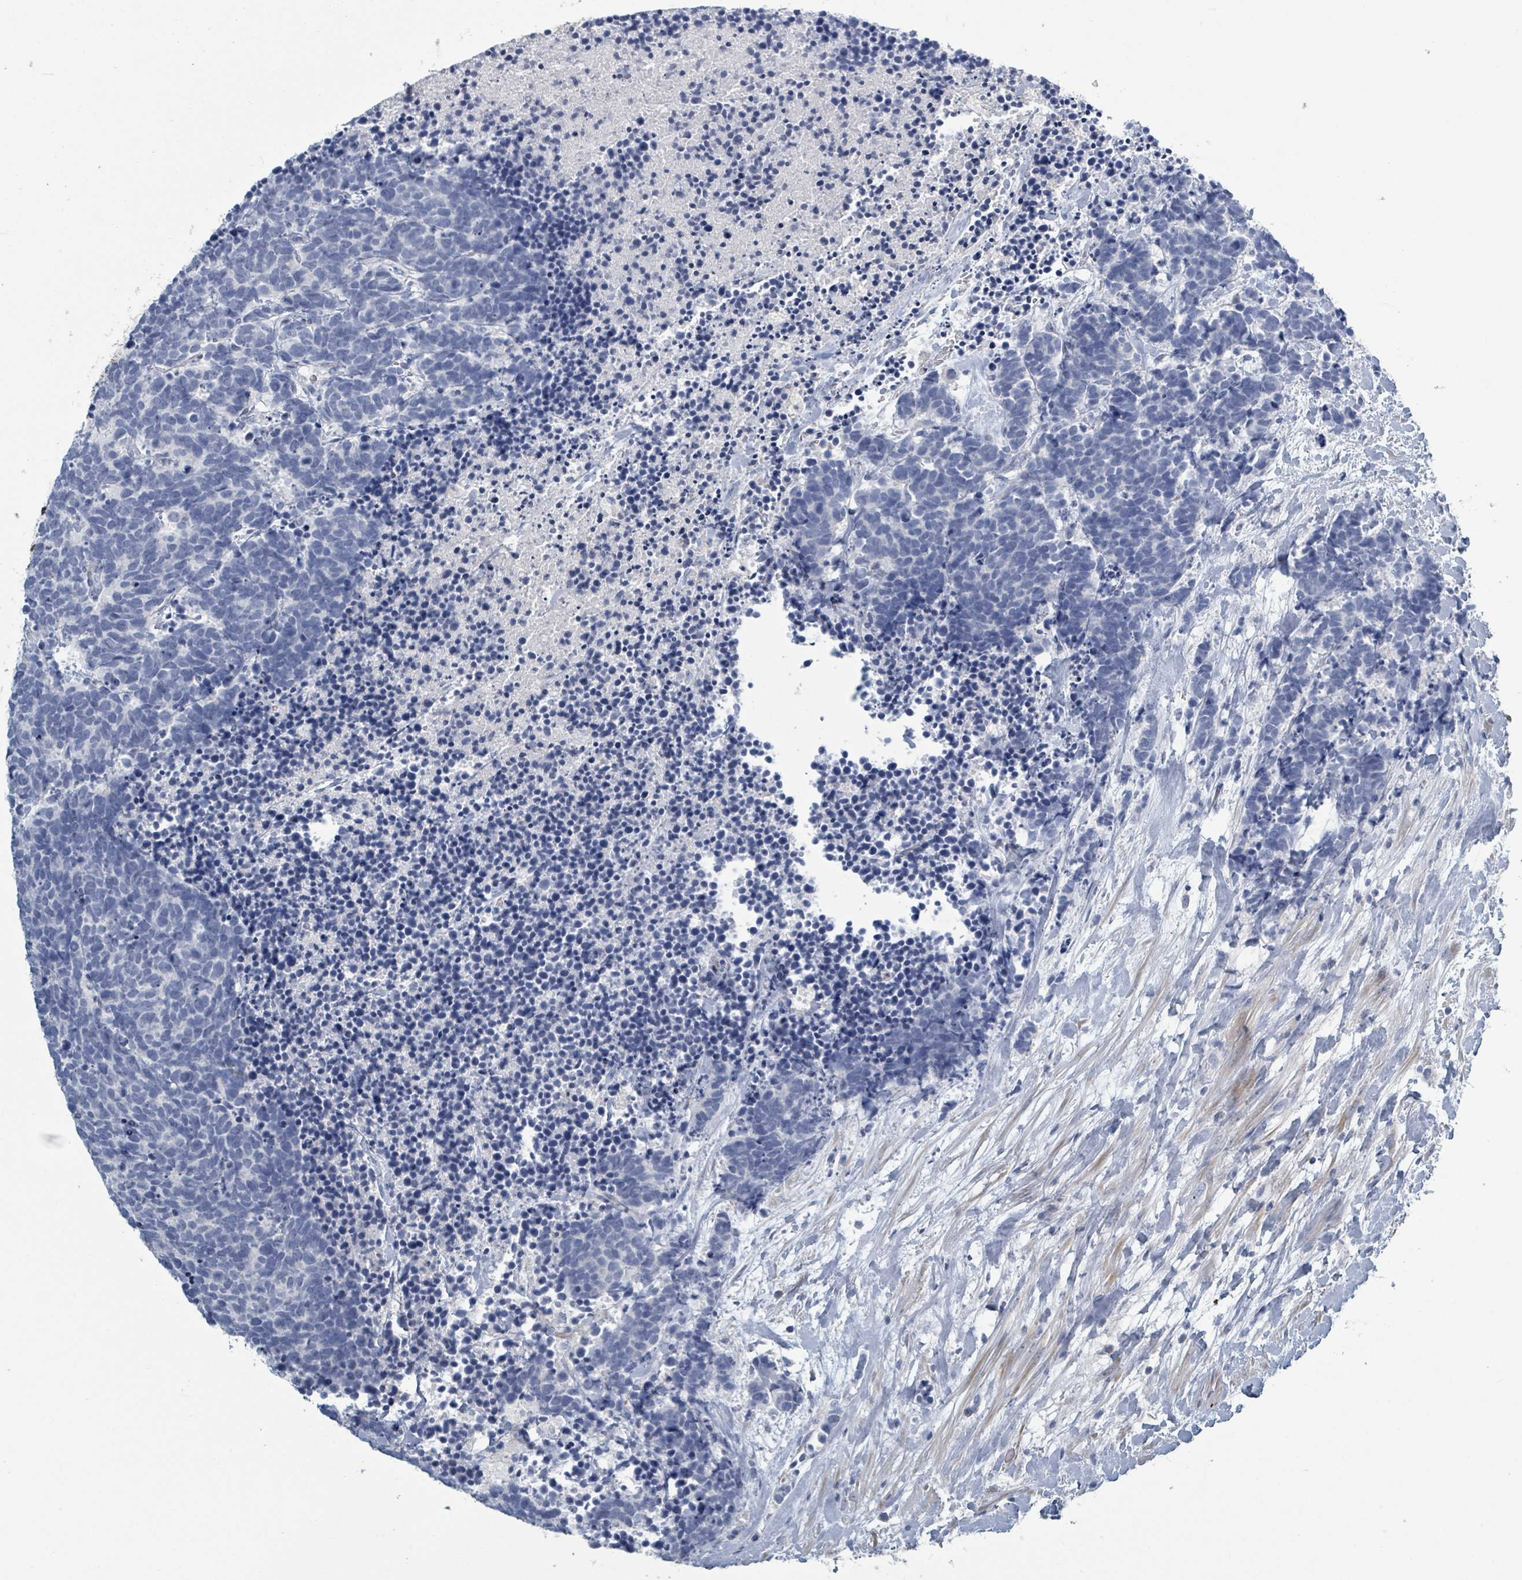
{"staining": {"intensity": "negative", "quantity": "none", "location": "none"}, "tissue": "carcinoid", "cell_type": "Tumor cells", "image_type": "cancer", "snomed": [{"axis": "morphology", "description": "Carcinoma, NOS"}, {"axis": "morphology", "description": "Carcinoid, malignant, NOS"}, {"axis": "topography", "description": "Prostate"}], "caption": "High magnification brightfield microscopy of carcinoma stained with DAB (brown) and counterstained with hematoxylin (blue): tumor cells show no significant positivity. (IHC, brightfield microscopy, high magnification).", "gene": "RAB33B", "patient": {"sex": "male", "age": 57}}